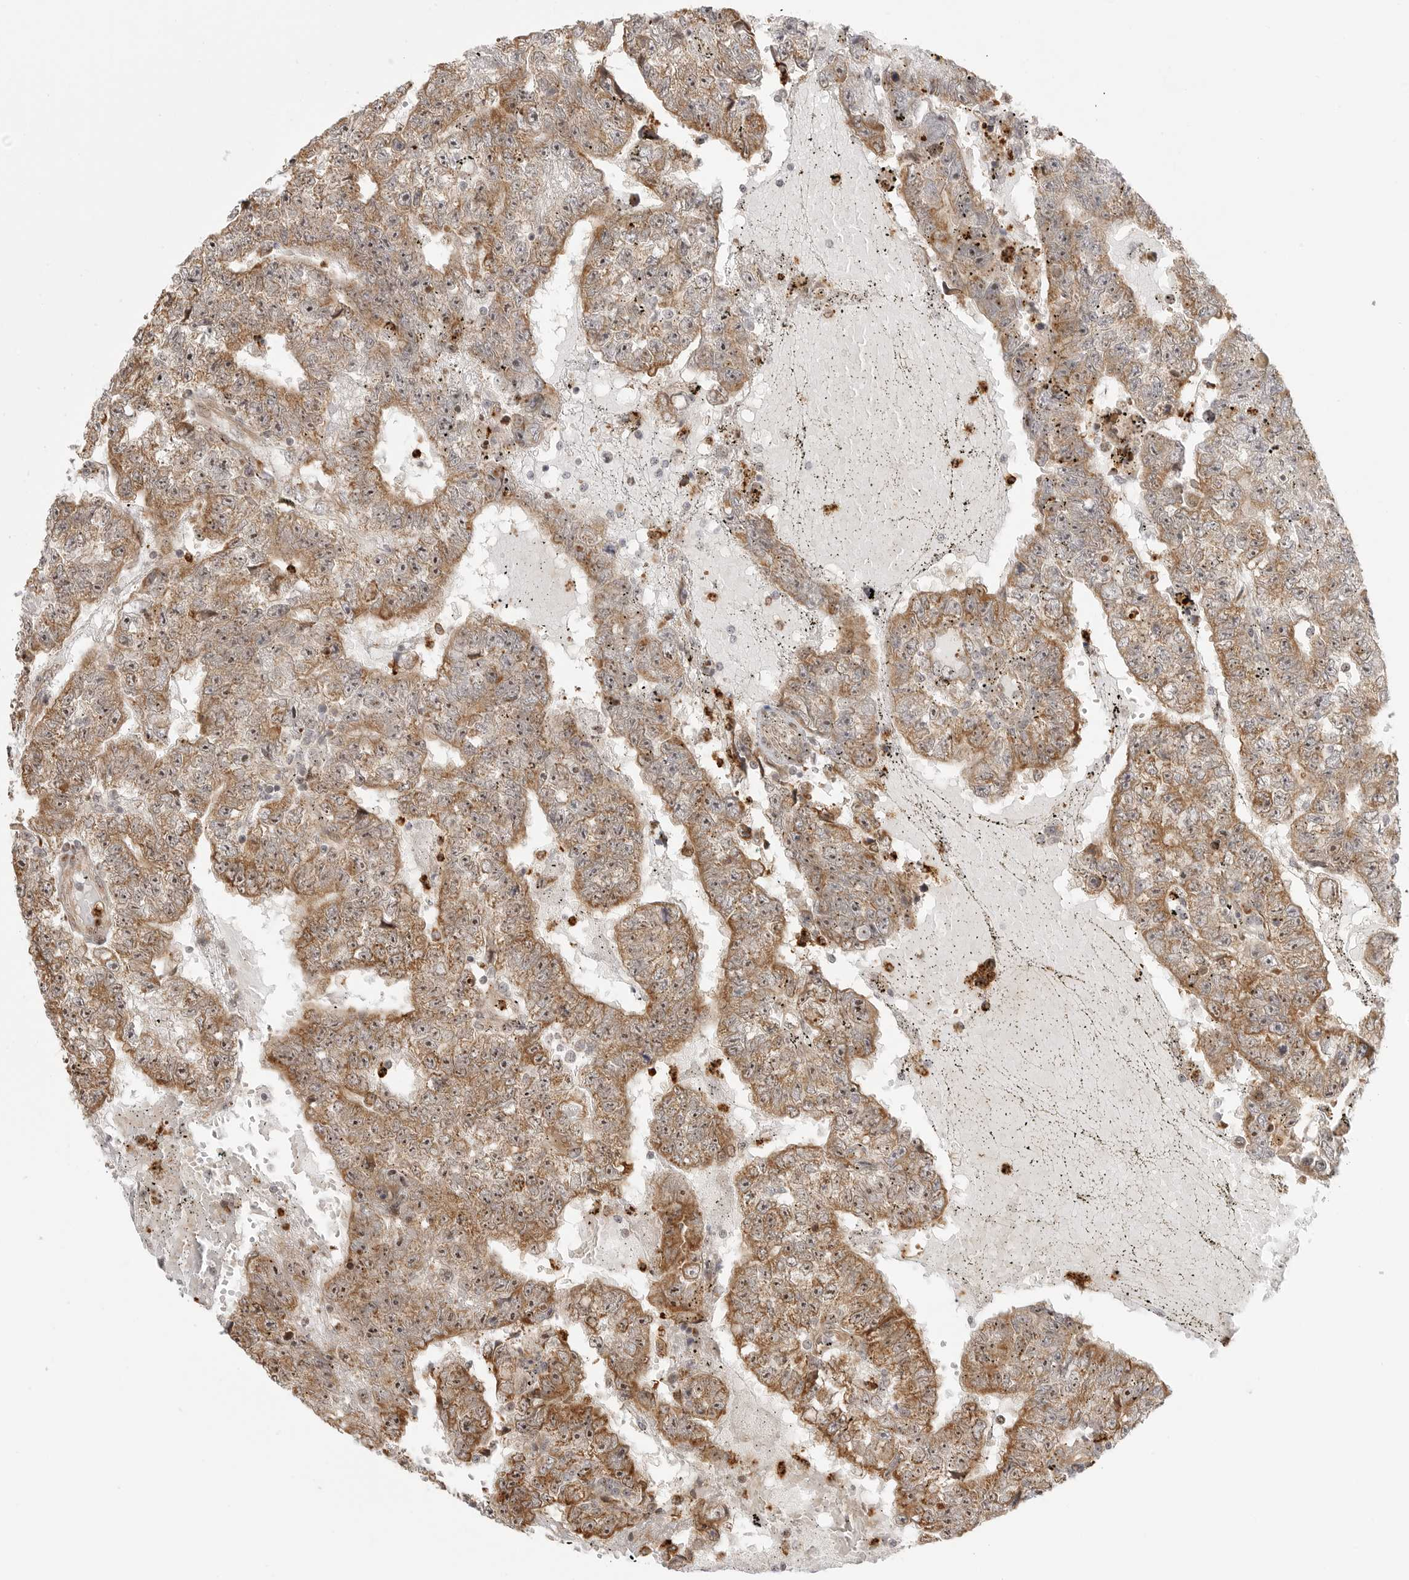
{"staining": {"intensity": "moderate", "quantity": ">75%", "location": "cytoplasmic/membranous,nuclear"}, "tissue": "testis cancer", "cell_type": "Tumor cells", "image_type": "cancer", "snomed": [{"axis": "morphology", "description": "Carcinoma, Embryonal, NOS"}, {"axis": "topography", "description": "Testis"}], "caption": "Approximately >75% of tumor cells in human testis embryonal carcinoma reveal moderate cytoplasmic/membranous and nuclear protein staining as visualized by brown immunohistochemical staining.", "gene": "DSCC1", "patient": {"sex": "male", "age": 25}}